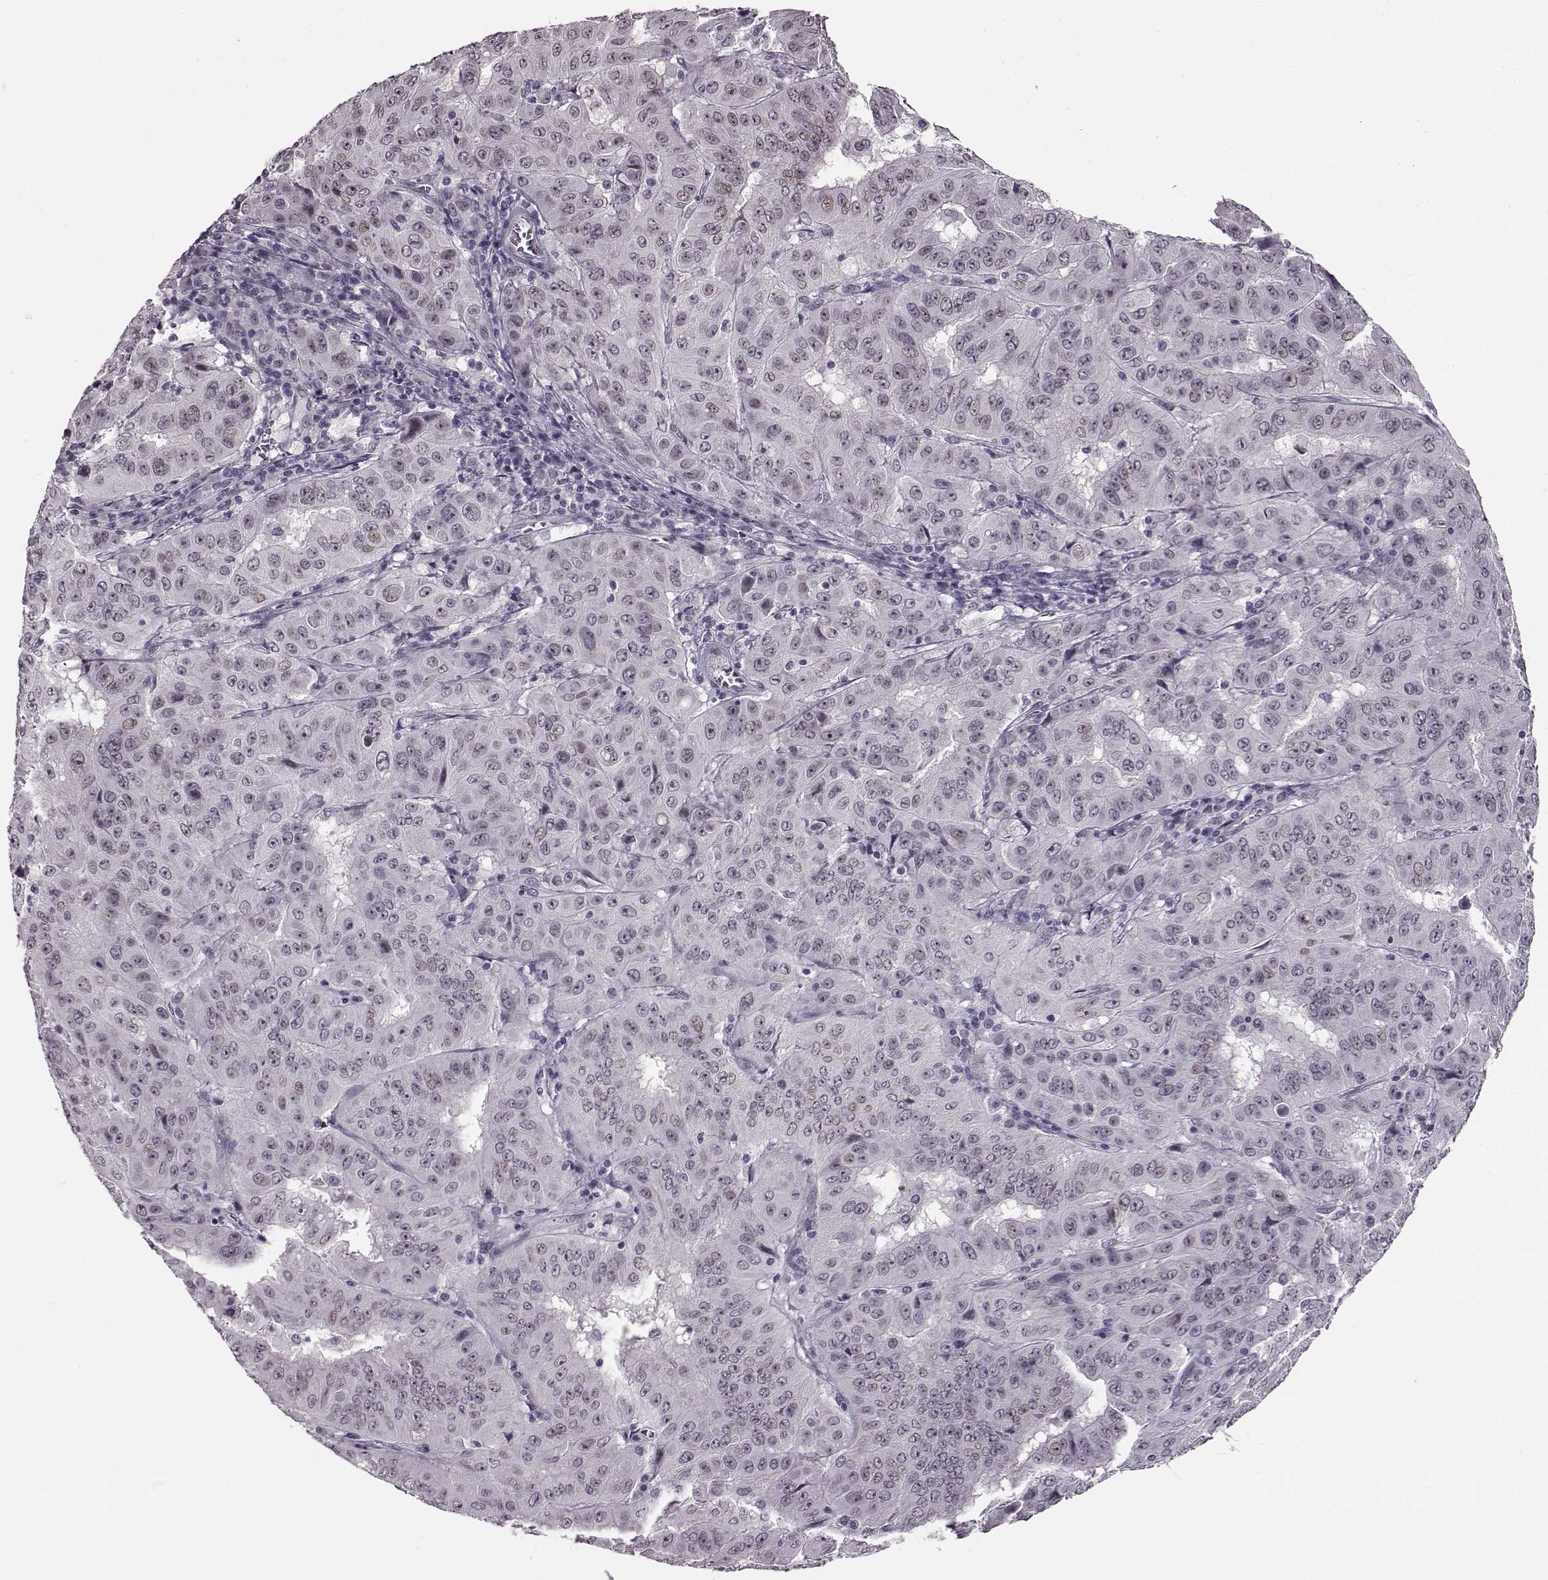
{"staining": {"intensity": "weak", "quantity": "<25%", "location": "nuclear"}, "tissue": "pancreatic cancer", "cell_type": "Tumor cells", "image_type": "cancer", "snomed": [{"axis": "morphology", "description": "Adenocarcinoma, NOS"}, {"axis": "topography", "description": "Pancreas"}], "caption": "Protein analysis of adenocarcinoma (pancreatic) shows no significant positivity in tumor cells. The staining is performed using DAB (3,3'-diaminobenzidine) brown chromogen with nuclei counter-stained in using hematoxylin.", "gene": "STX1B", "patient": {"sex": "male", "age": 63}}